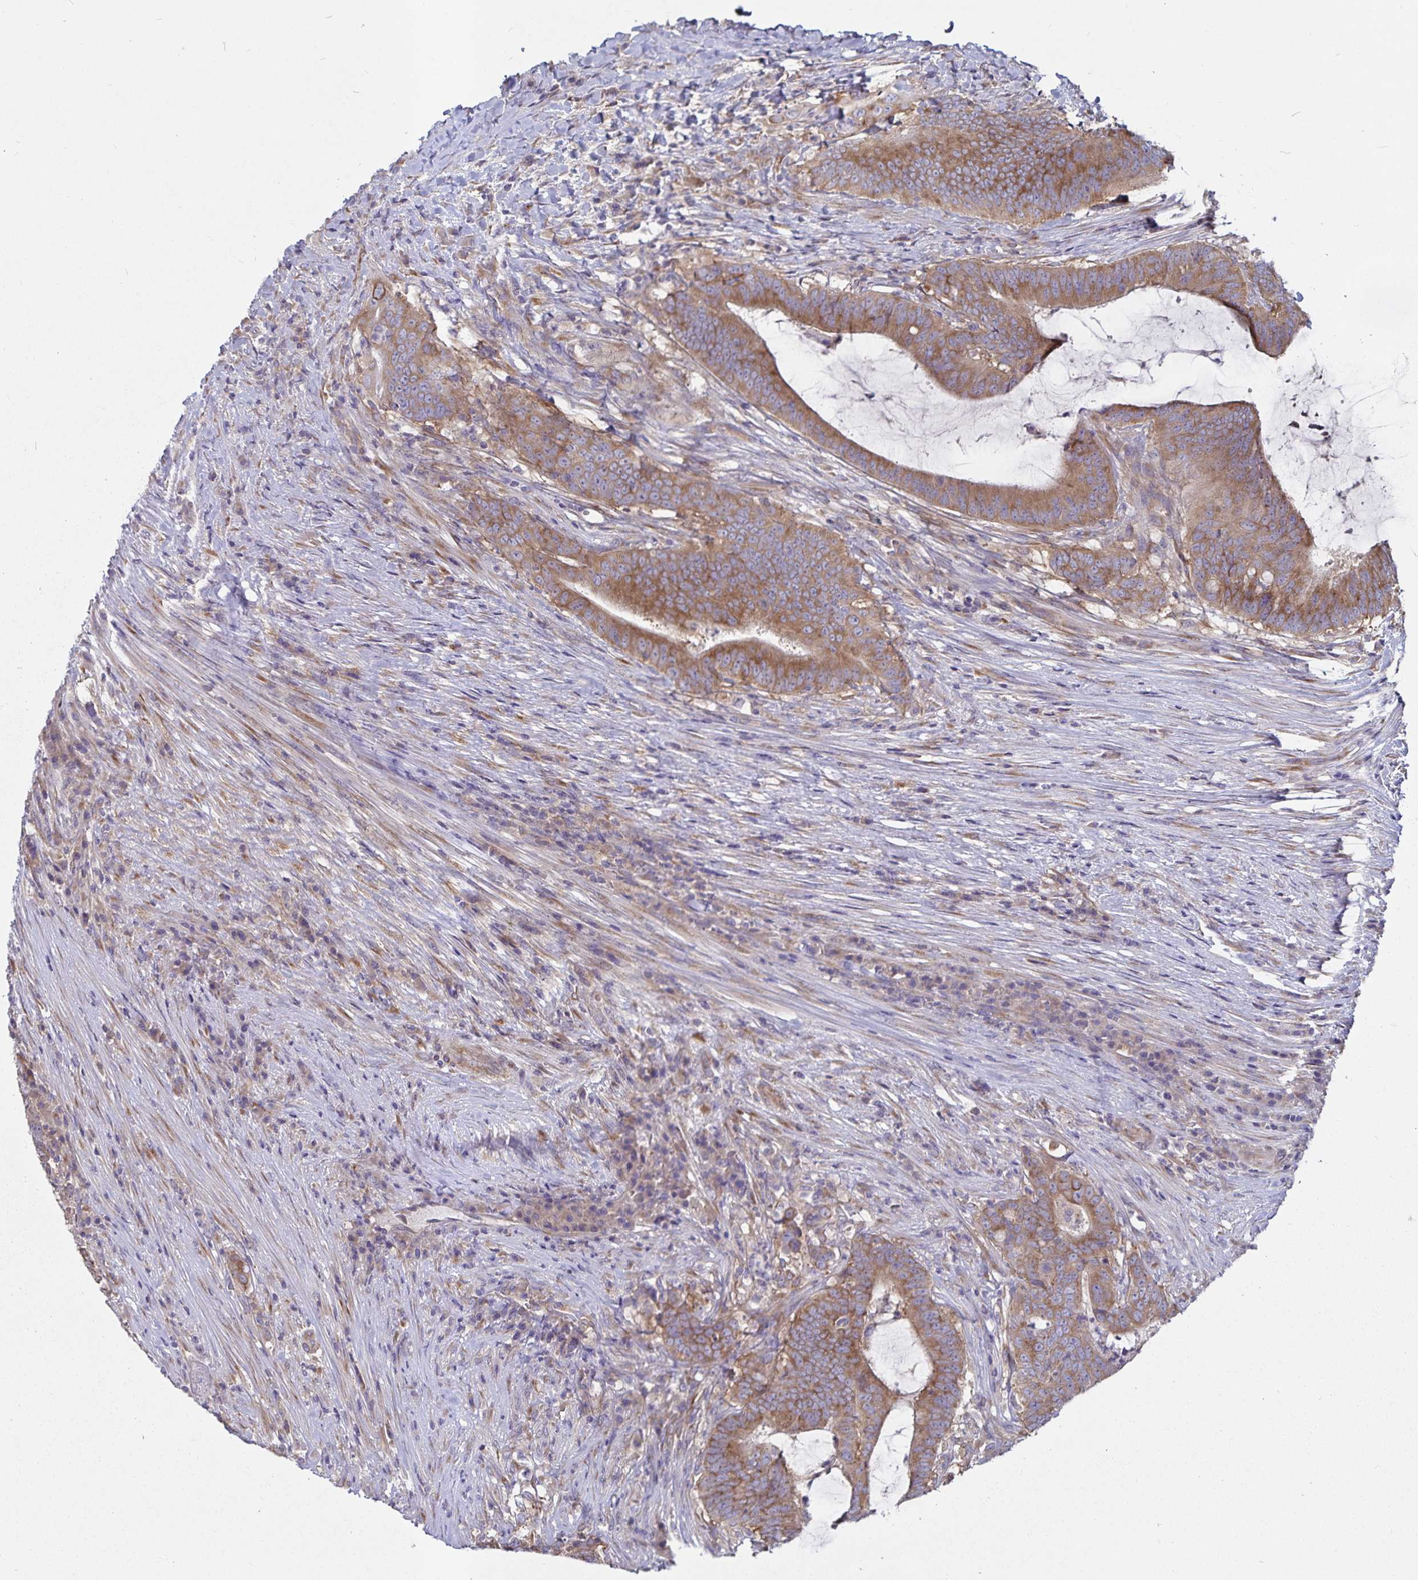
{"staining": {"intensity": "moderate", "quantity": ">75%", "location": "cytoplasmic/membranous"}, "tissue": "colorectal cancer", "cell_type": "Tumor cells", "image_type": "cancer", "snomed": [{"axis": "morphology", "description": "Adenocarcinoma, NOS"}, {"axis": "topography", "description": "Colon"}], "caption": "Adenocarcinoma (colorectal) stained with a protein marker exhibits moderate staining in tumor cells.", "gene": "FAM120A", "patient": {"sex": "female", "age": 43}}